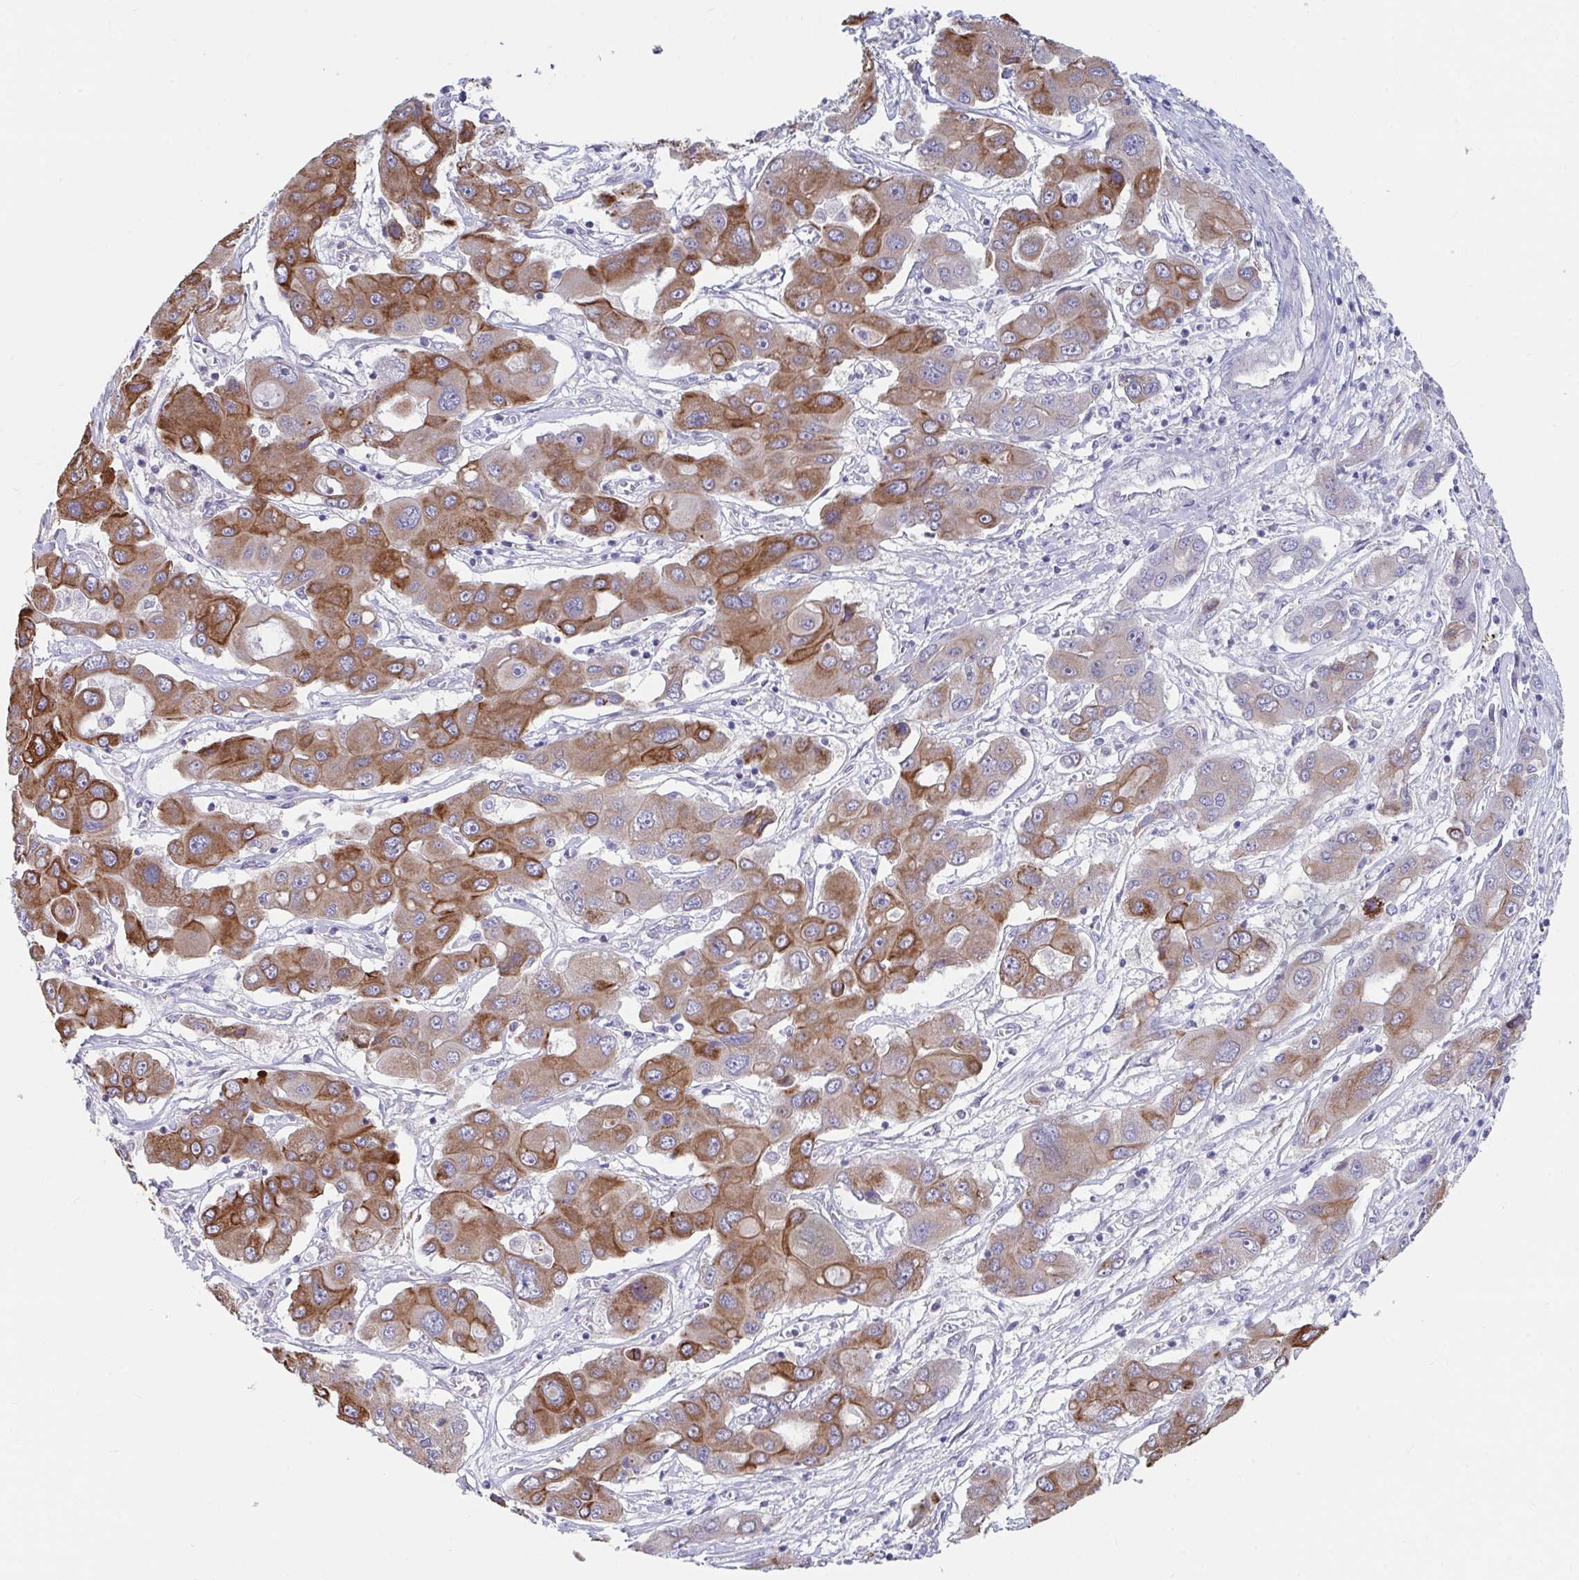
{"staining": {"intensity": "moderate", "quantity": ">75%", "location": "cytoplasmic/membranous"}, "tissue": "liver cancer", "cell_type": "Tumor cells", "image_type": "cancer", "snomed": [{"axis": "morphology", "description": "Cholangiocarcinoma"}, {"axis": "topography", "description": "Liver"}], "caption": "Immunohistochemical staining of human liver cancer (cholangiocarcinoma) displays medium levels of moderate cytoplasmic/membranous protein expression in about >75% of tumor cells.", "gene": "FAM156B", "patient": {"sex": "male", "age": 67}}